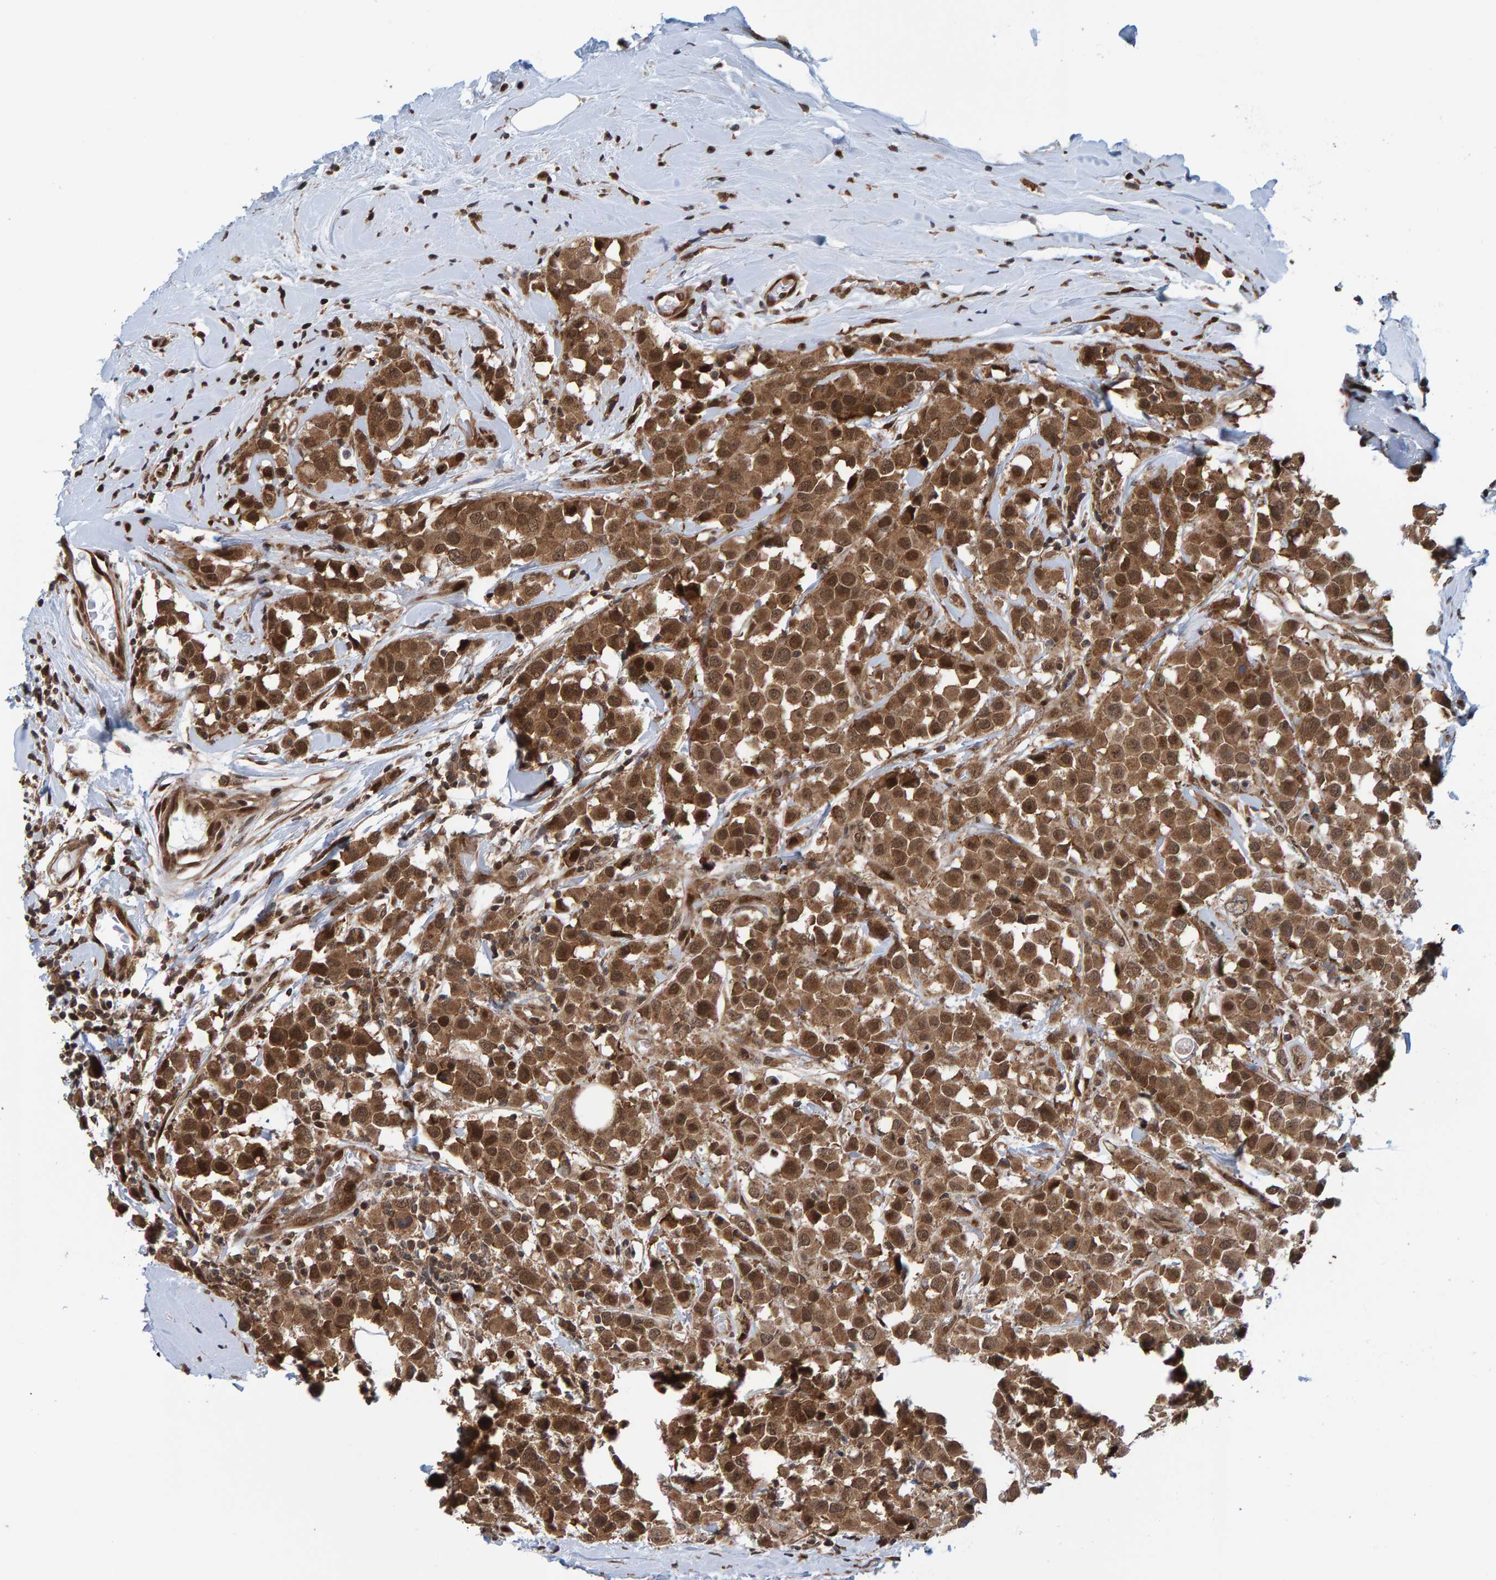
{"staining": {"intensity": "strong", "quantity": ">75%", "location": "cytoplasmic/membranous,nuclear"}, "tissue": "breast cancer", "cell_type": "Tumor cells", "image_type": "cancer", "snomed": [{"axis": "morphology", "description": "Duct carcinoma"}, {"axis": "topography", "description": "Breast"}], "caption": "The micrograph shows immunohistochemical staining of breast cancer. There is strong cytoplasmic/membranous and nuclear staining is identified in about >75% of tumor cells. (DAB (3,3'-diaminobenzidine) = brown stain, brightfield microscopy at high magnification).", "gene": "ZNF366", "patient": {"sex": "female", "age": 61}}